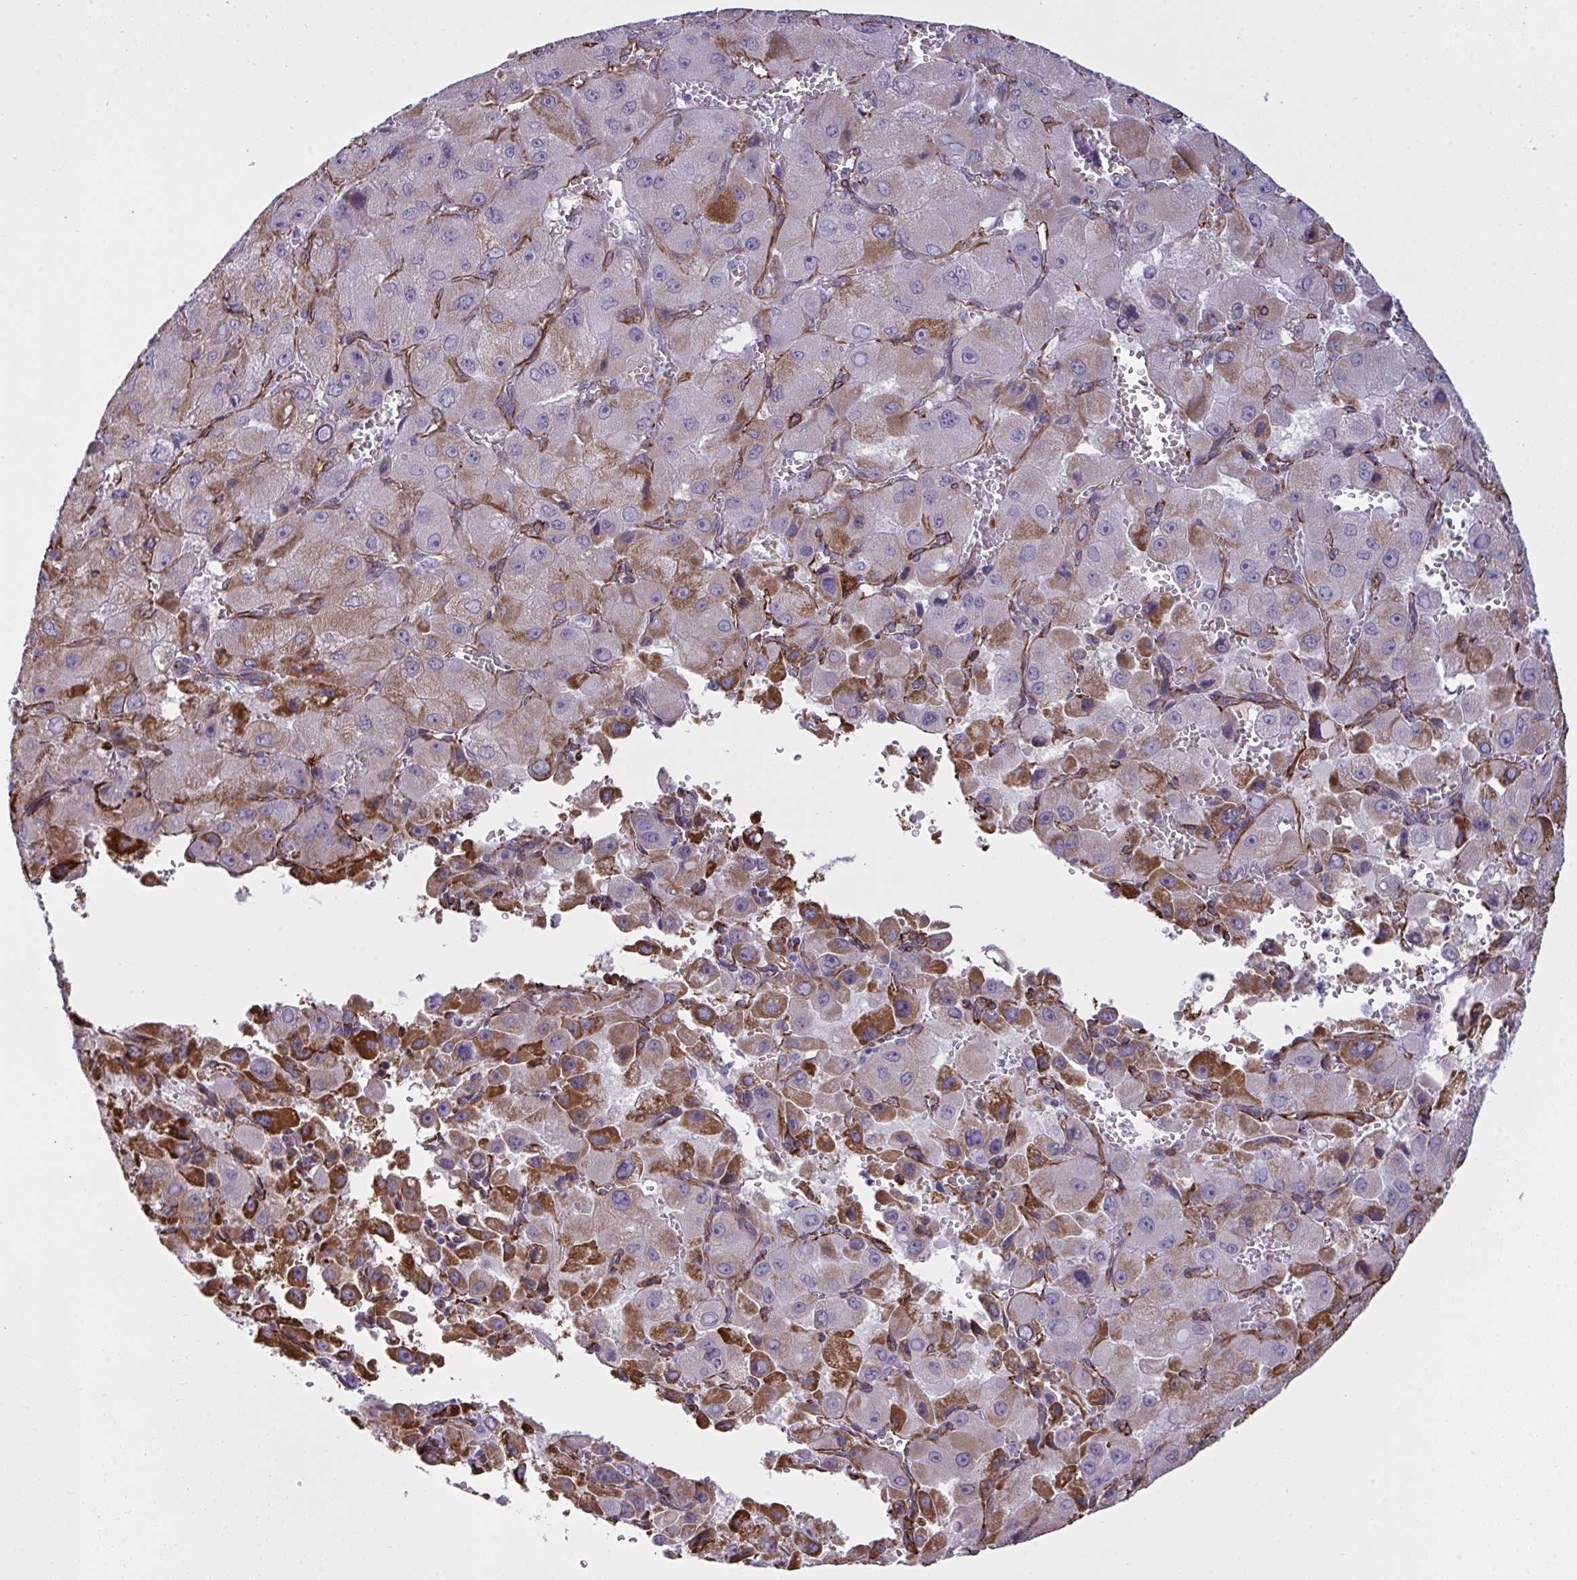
{"staining": {"intensity": "strong", "quantity": "<25%", "location": "cytoplasmic/membranous"}, "tissue": "liver cancer", "cell_type": "Tumor cells", "image_type": "cancer", "snomed": [{"axis": "morphology", "description": "Carcinoma, Hepatocellular, NOS"}, {"axis": "topography", "description": "Liver"}], "caption": "Immunohistochemical staining of human liver hepatocellular carcinoma displays medium levels of strong cytoplasmic/membranous protein positivity in about <25% of tumor cells.", "gene": "SLC35B1", "patient": {"sex": "male", "age": 27}}